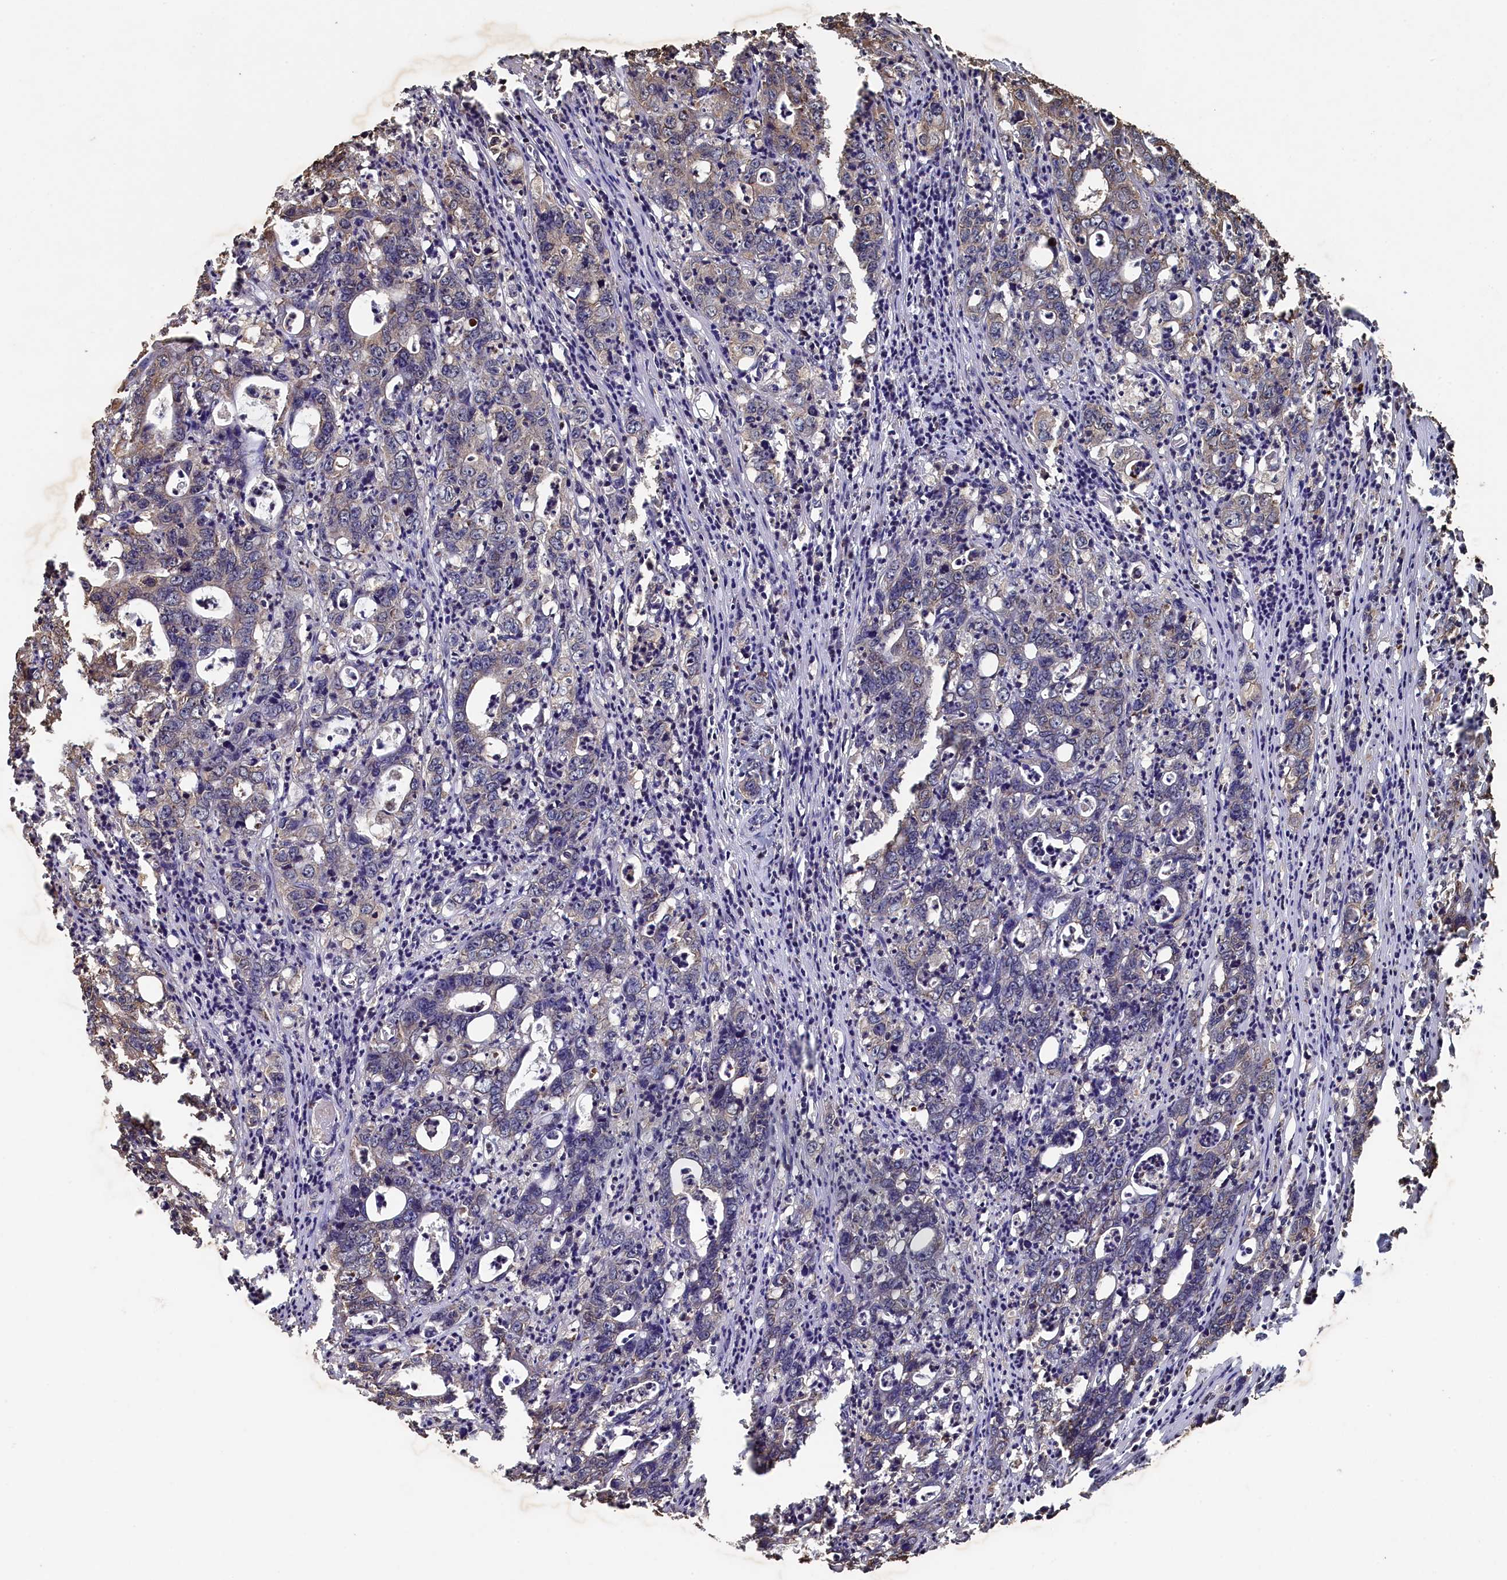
{"staining": {"intensity": "negative", "quantity": "none", "location": "none"}, "tissue": "colorectal cancer", "cell_type": "Tumor cells", "image_type": "cancer", "snomed": [{"axis": "morphology", "description": "Adenocarcinoma, NOS"}, {"axis": "topography", "description": "Colon"}], "caption": "DAB (3,3'-diaminobenzidine) immunohistochemical staining of colorectal cancer (adenocarcinoma) exhibits no significant staining in tumor cells.", "gene": "PIGN", "patient": {"sex": "female", "age": 75}}